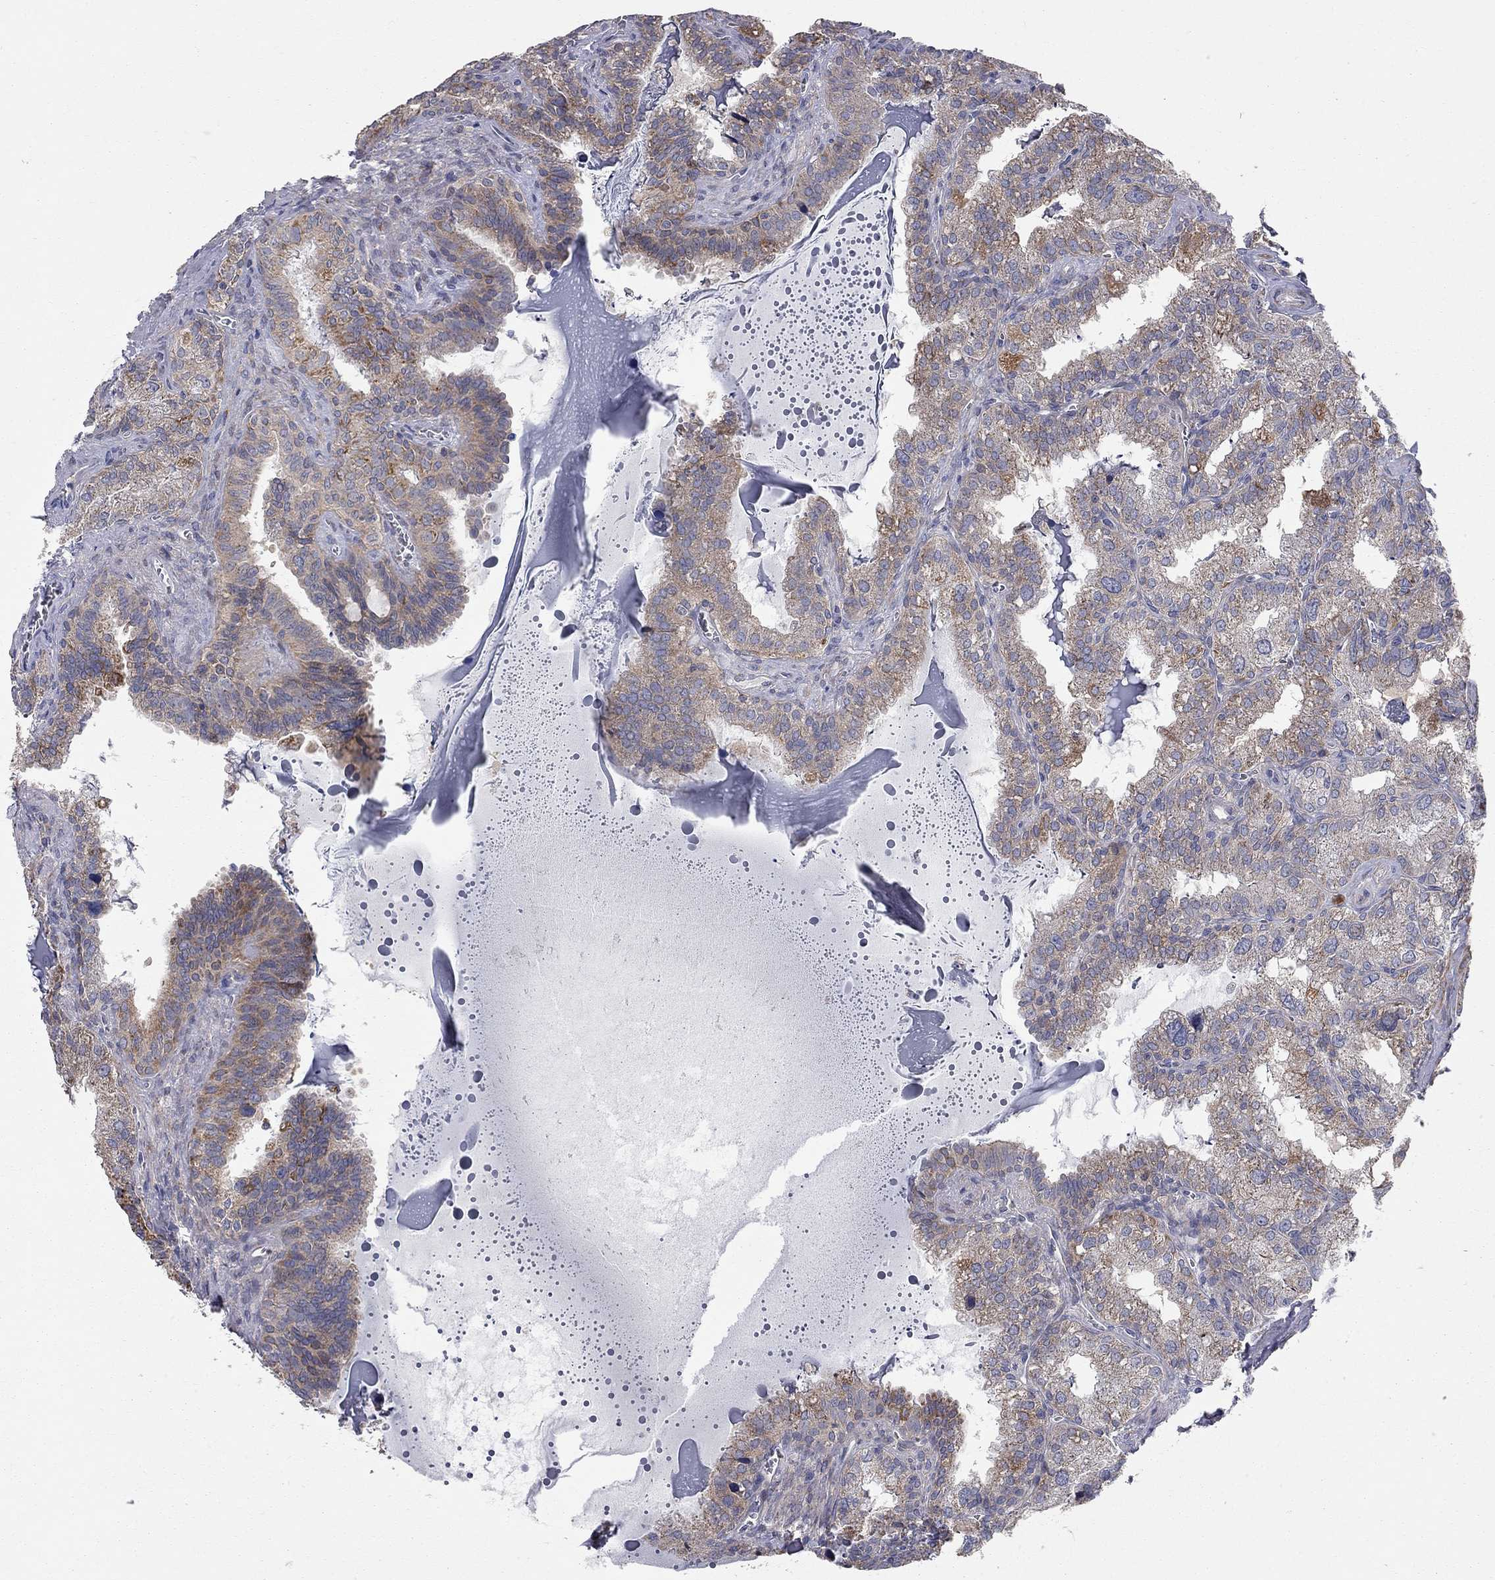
{"staining": {"intensity": "moderate", "quantity": "<25%", "location": "cytoplasmic/membranous"}, "tissue": "seminal vesicle", "cell_type": "Glandular cells", "image_type": "normal", "snomed": [{"axis": "morphology", "description": "Normal tissue, NOS"}, {"axis": "topography", "description": "Seminal veicle"}], "caption": "Immunohistochemistry (IHC) of normal human seminal vesicle reveals low levels of moderate cytoplasmic/membranous positivity in approximately <25% of glandular cells.", "gene": "KANSL1L", "patient": {"sex": "male", "age": 57}}